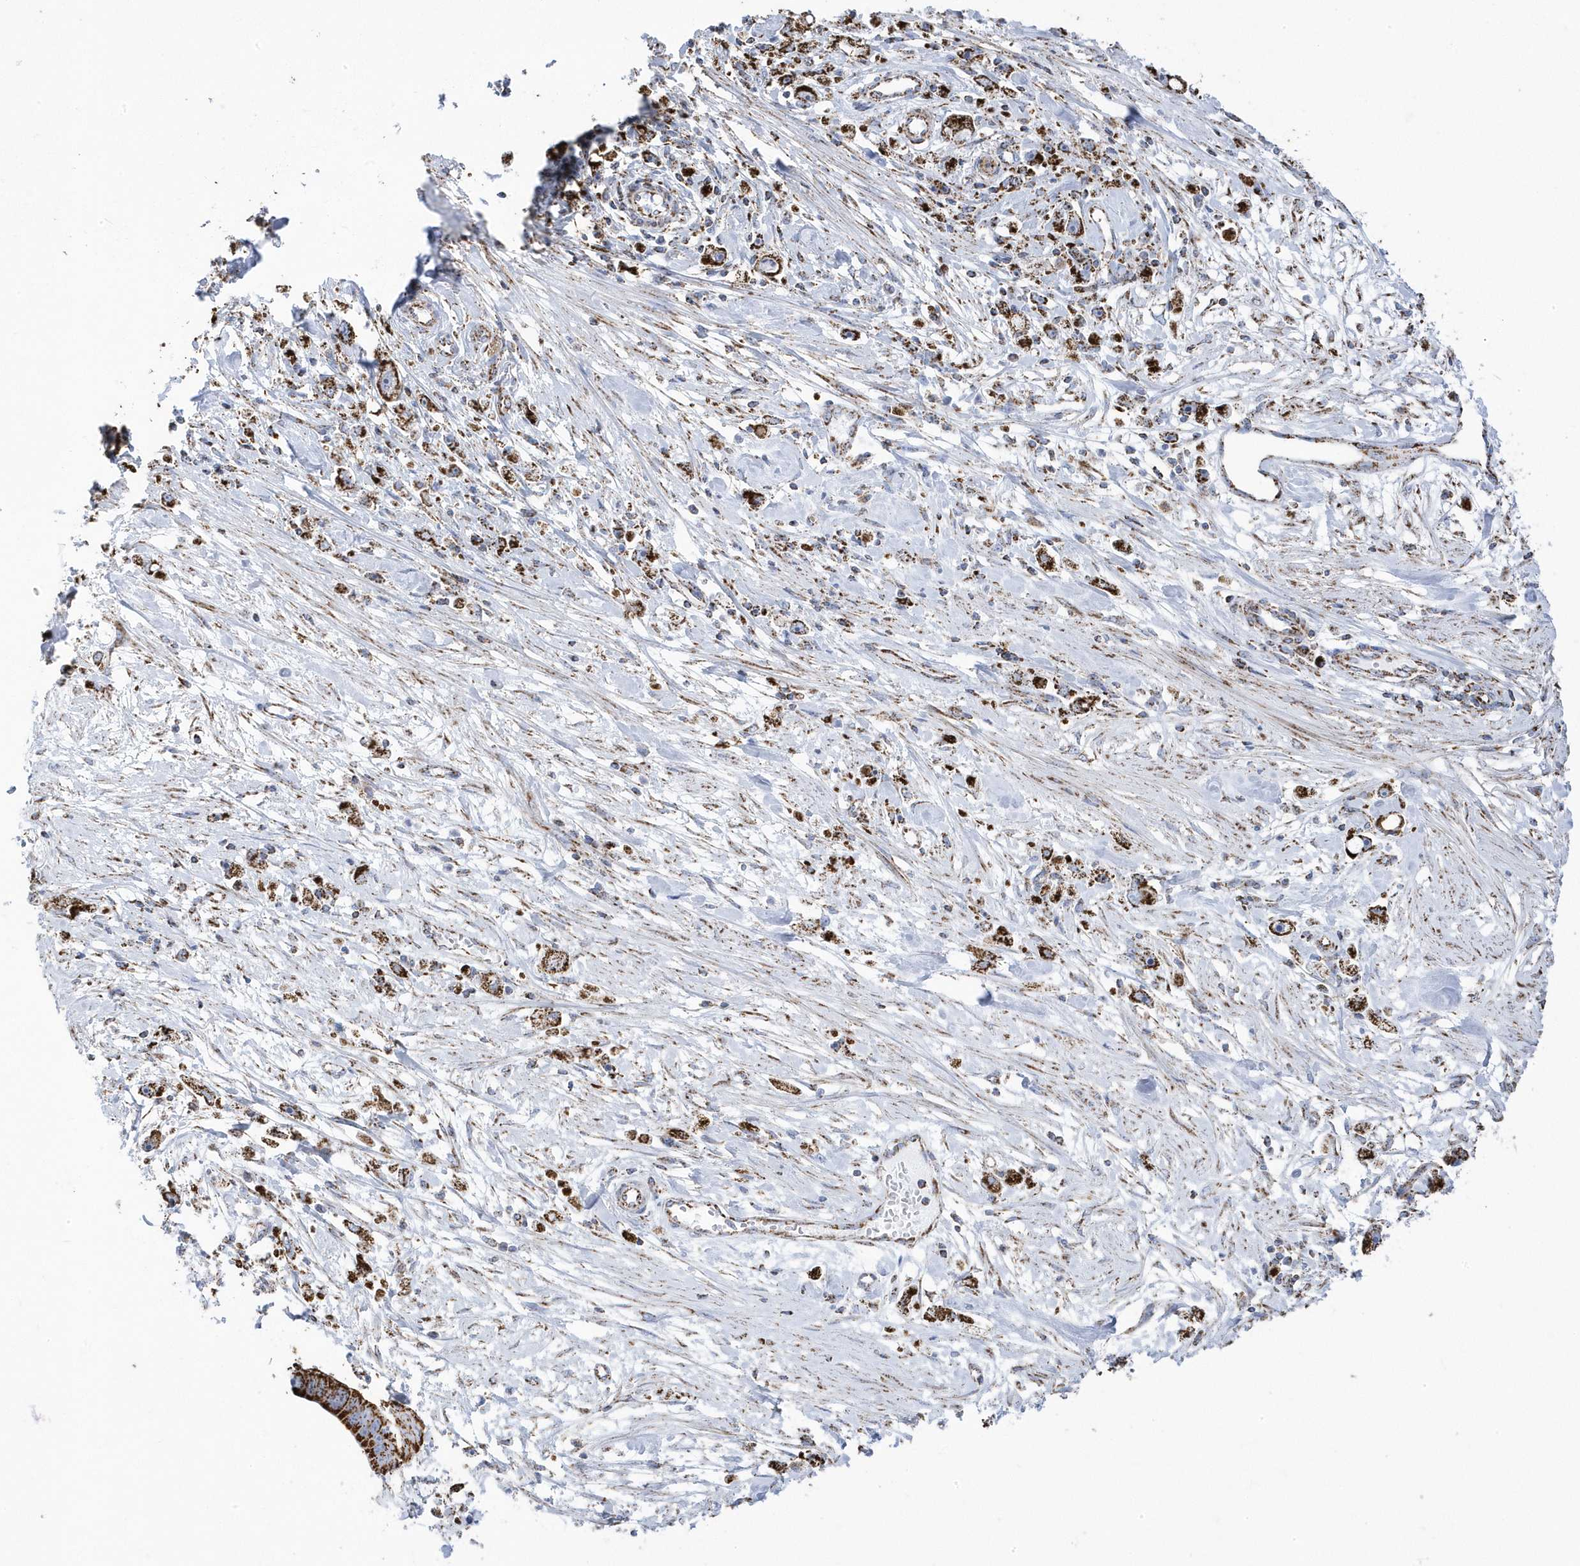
{"staining": {"intensity": "strong", "quantity": ">75%", "location": "cytoplasmic/membranous"}, "tissue": "stomach cancer", "cell_type": "Tumor cells", "image_type": "cancer", "snomed": [{"axis": "morphology", "description": "Adenocarcinoma, NOS"}, {"axis": "topography", "description": "Stomach"}], "caption": "Stomach cancer stained with DAB (3,3'-diaminobenzidine) immunohistochemistry (IHC) shows high levels of strong cytoplasmic/membranous expression in approximately >75% of tumor cells.", "gene": "GTPBP8", "patient": {"sex": "female", "age": 59}}